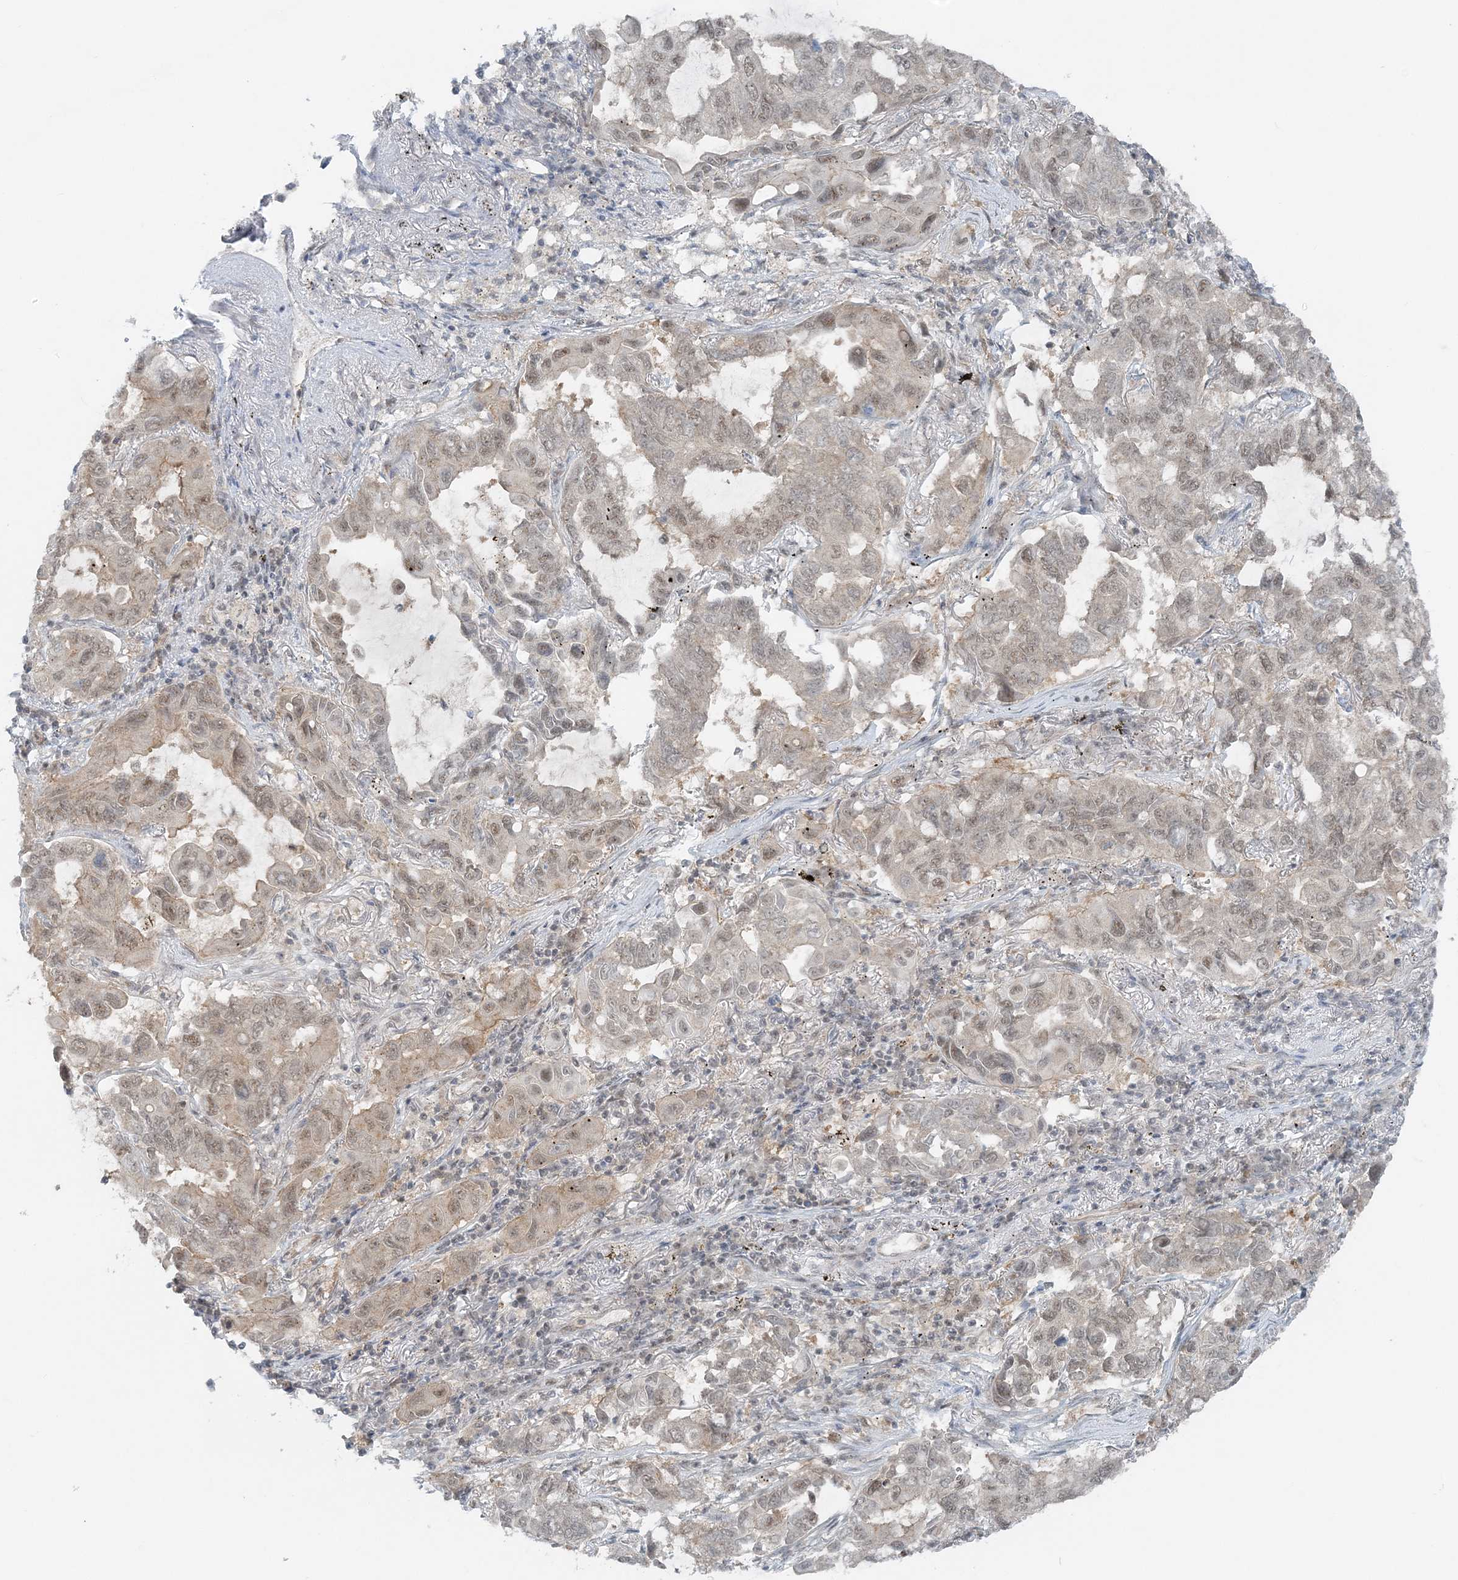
{"staining": {"intensity": "weak", "quantity": "25%-75%", "location": "nuclear"}, "tissue": "lung cancer", "cell_type": "Tumor cells", "image_type": "cancer", "snomed": [{"axis": "morphology", "description": "Adenocarcinoma, NOS"}, {"axis": "topography", "description": "Lung"}], "caption": "Immunohistochemistry of human adenocarcinoma (lung) exhibits low levels of weak nuclear positivity in about 25%-75% of tumor cells.", "gene": "ATP11A", "patient": {"sex": "male", "age": 64}}